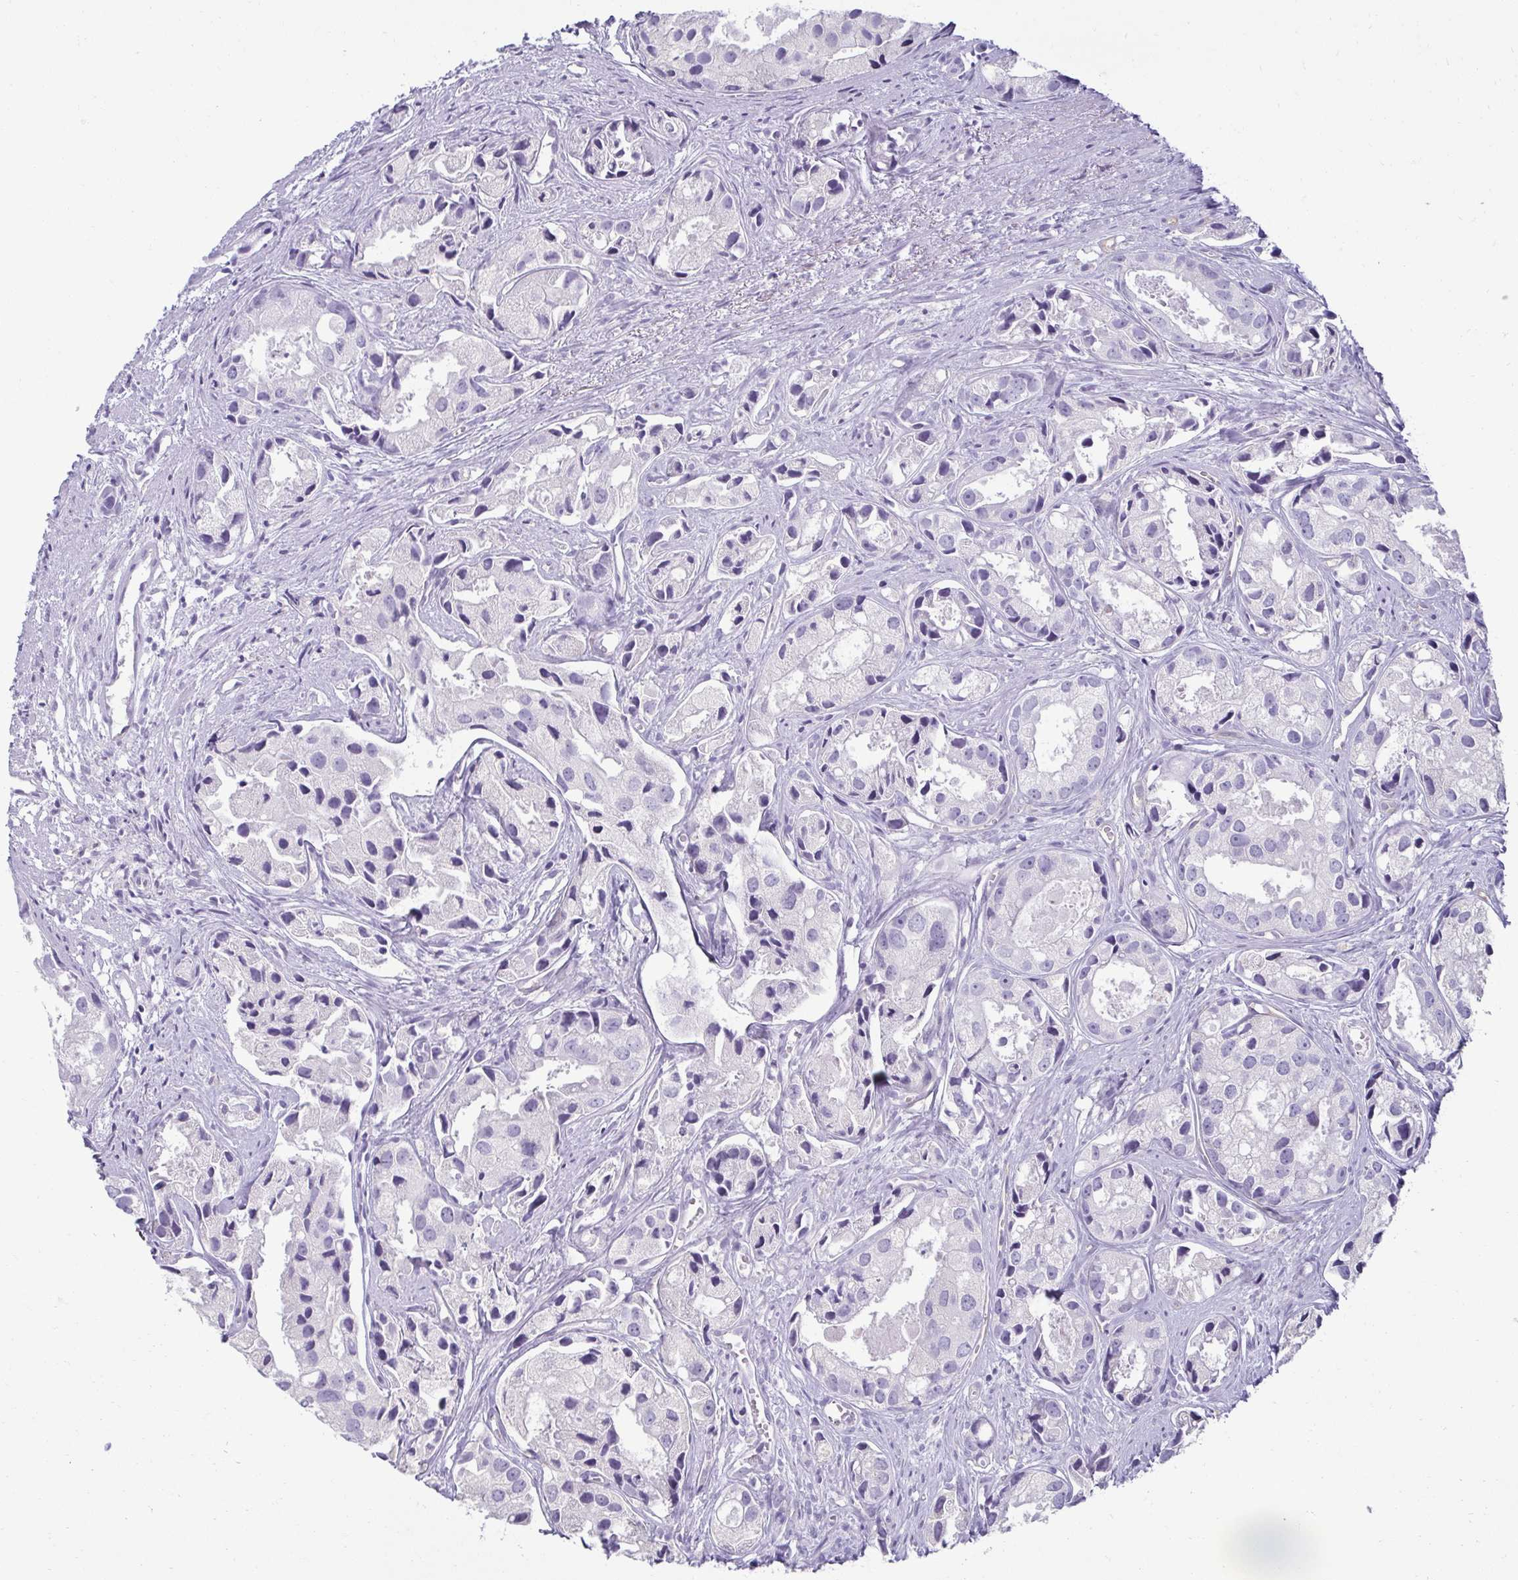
{"staining": {"intensity": "negative", "quantity": "none", "location": "none"}, "tissue": "prostate cancer", "cell_type": "Tumor cells", "image_type": "cancer", "snomed": [{"axis": "morphology", "description": "Adenocarcinoma, High grade"}, {"axis": "topography", "description": "Prostate"}], "caption": "IHC micrograph of neoplastic tissue: human prostate high-grade adenocarcinoma stained with DAB (3,3'-diaminobenzidine) displays no significant protein staining in tumor cells. Nuclei are stained in blue.", "gene": "PDE2A", "patient": {"sex": "male", "age": 84}}